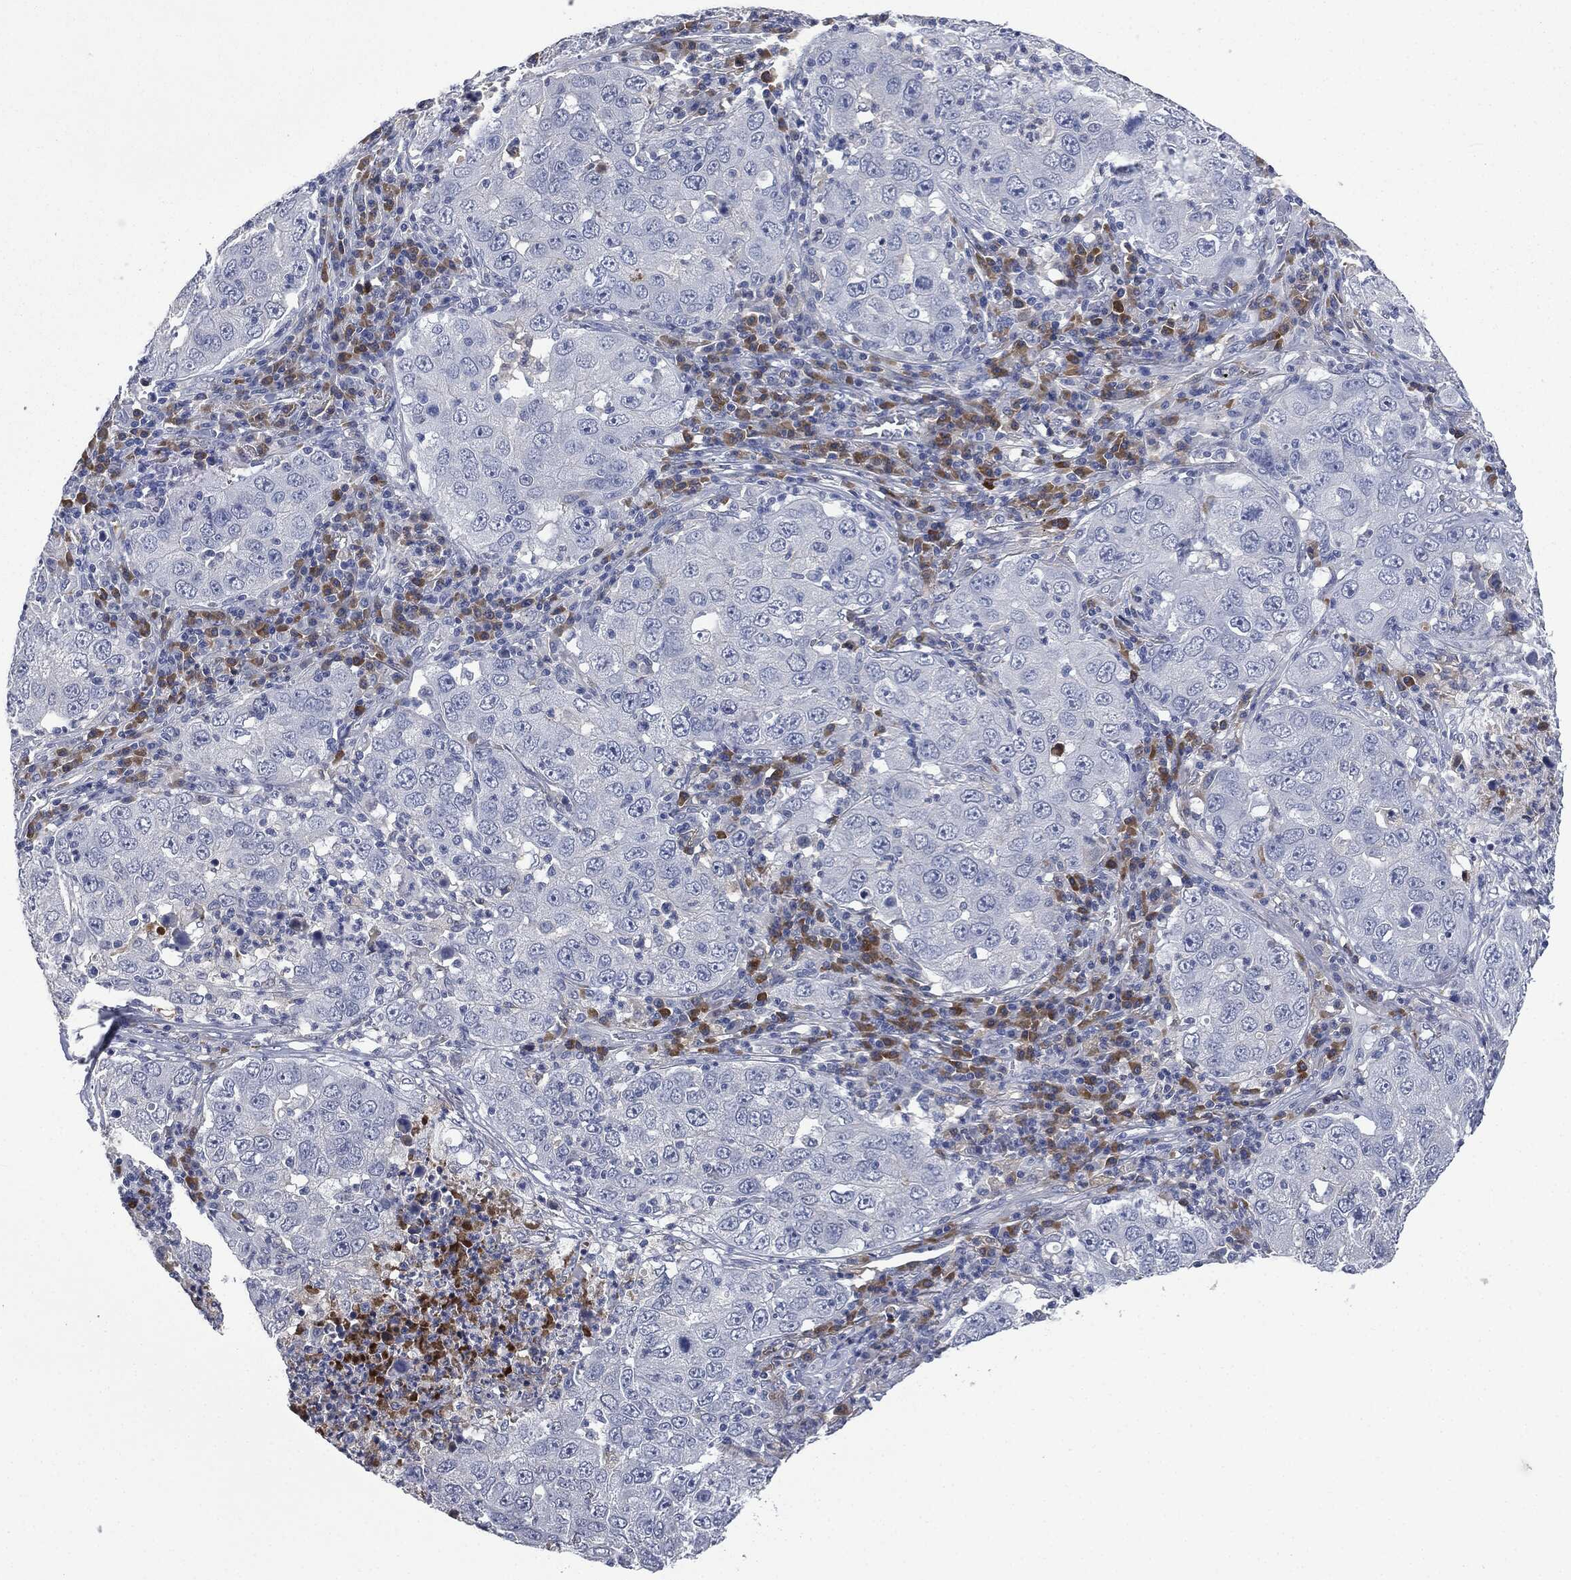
{"staining": {"intensity": "negative", "quantity": "none", "location": "none"}, "tissue": "lung cancer", "cell_type": "Tumor cells", "image_type": "cancer", "snomed": [{"axis": "morphology", "description": "Adenocarcinoma, NOS"}, {"axis": "topography", "description": "Lung"}], "caption": "Tumor cells show no significant expression in lung cancer (adenocarcinoma).", "gene": "SIGLEC7", "patient": {"sex": "male", "age": 73}}